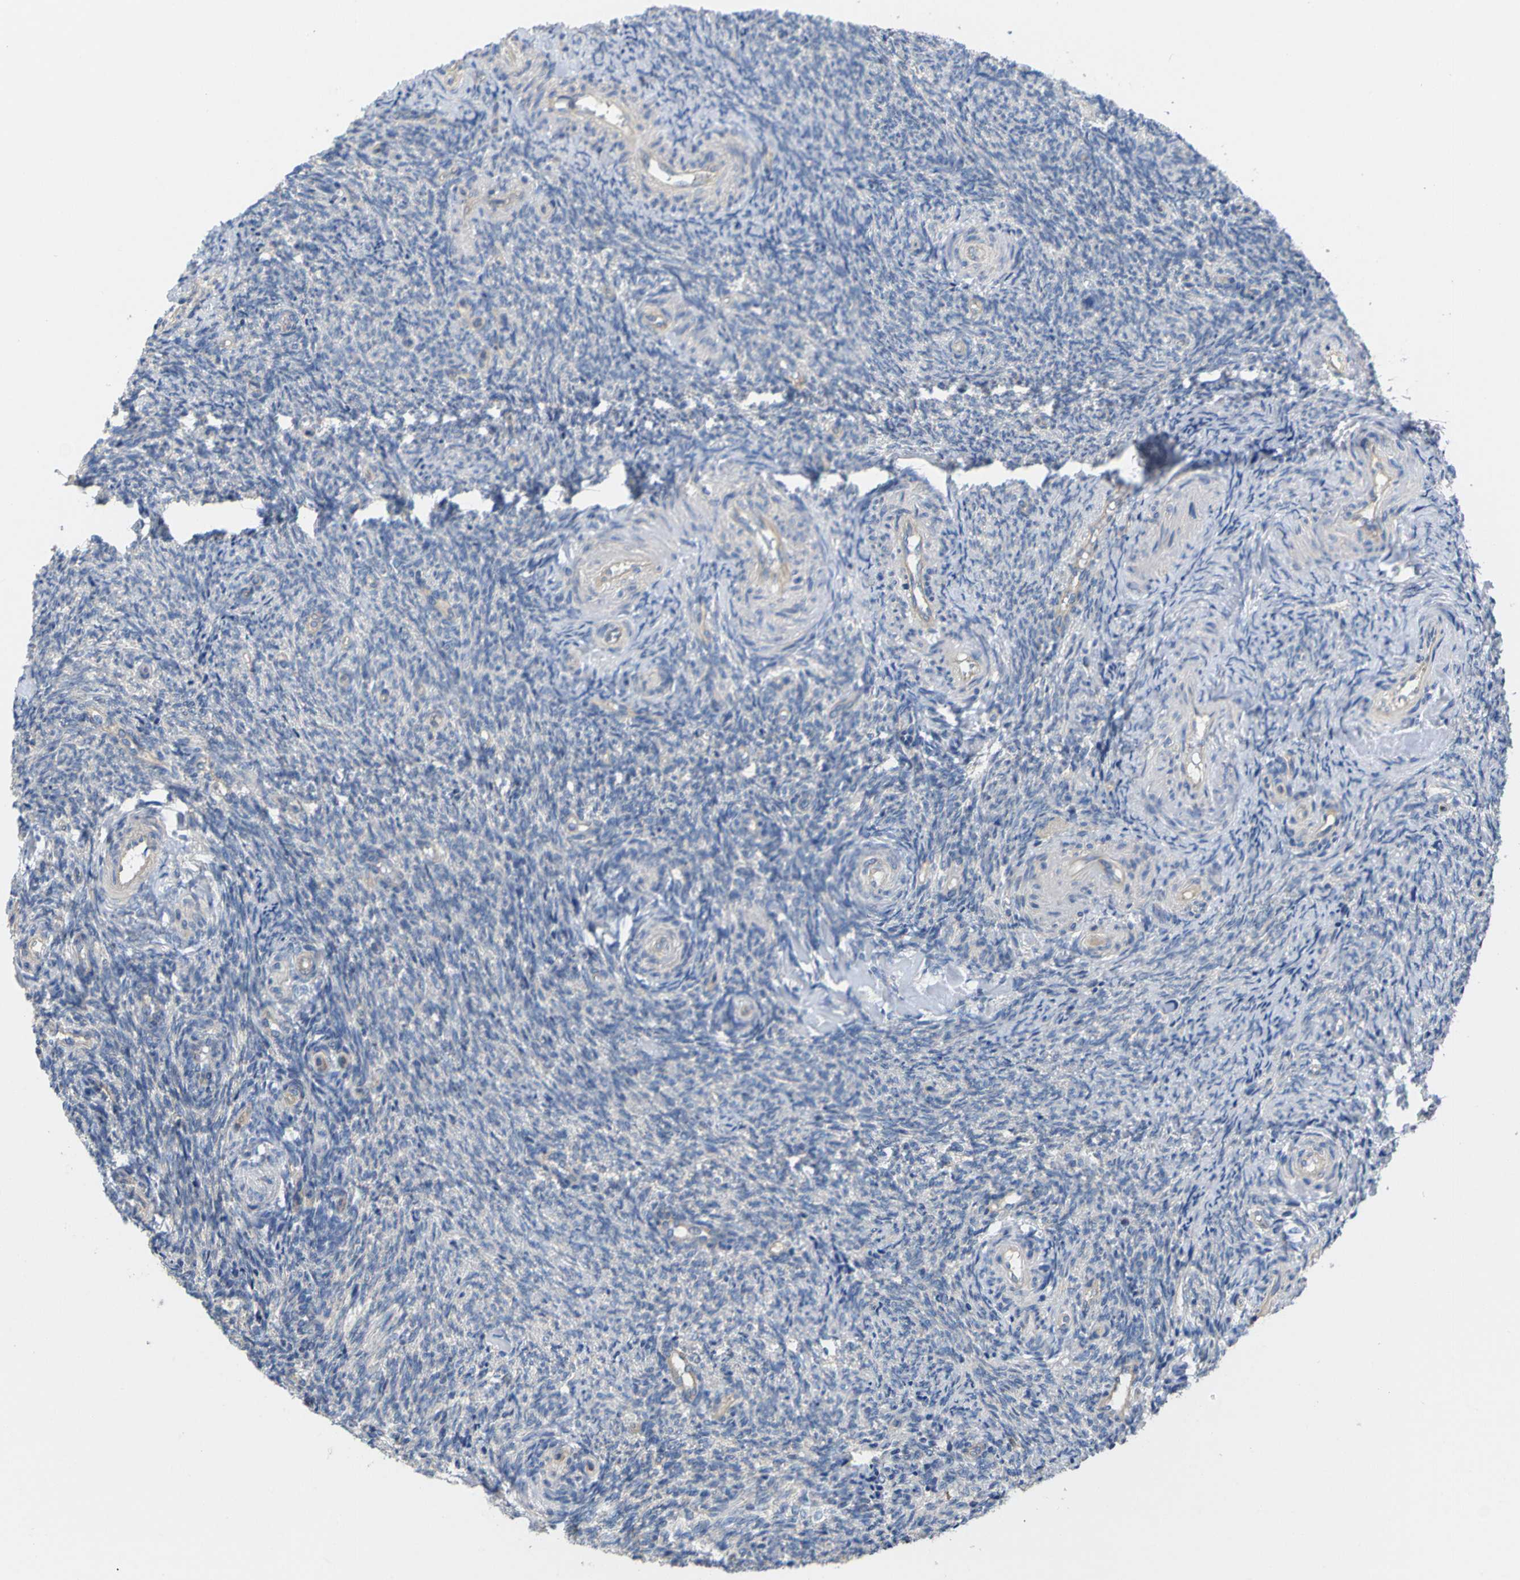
{"staining": {"intensity": "weak", "quantity": "<25%", "location": "cytoplasmic/membranous"}, "tissue": "ovary", "cell_type": "Ovarian stroma cells", "image_type": "normal", "snomed": [{"axis": "morphology", "description": "Normal tissue, NOS"}, {"axis": "topography", "description": "Ovary"}], "caption": "IHC histopathology image of unremarkable ovary: ovary stained with DAB (3,3'-diaminobenzidine) reveals no significant protein expression in ovarian stroma cells. Brightfield microscopy of immunohistochemistry stained with DAB (3,3'-diaminobenzidine) (brown) and hematoxylin (blue), captured at high magnification.", "gene": "USH1C", "patient": {"sex": "female", "age": 41}}